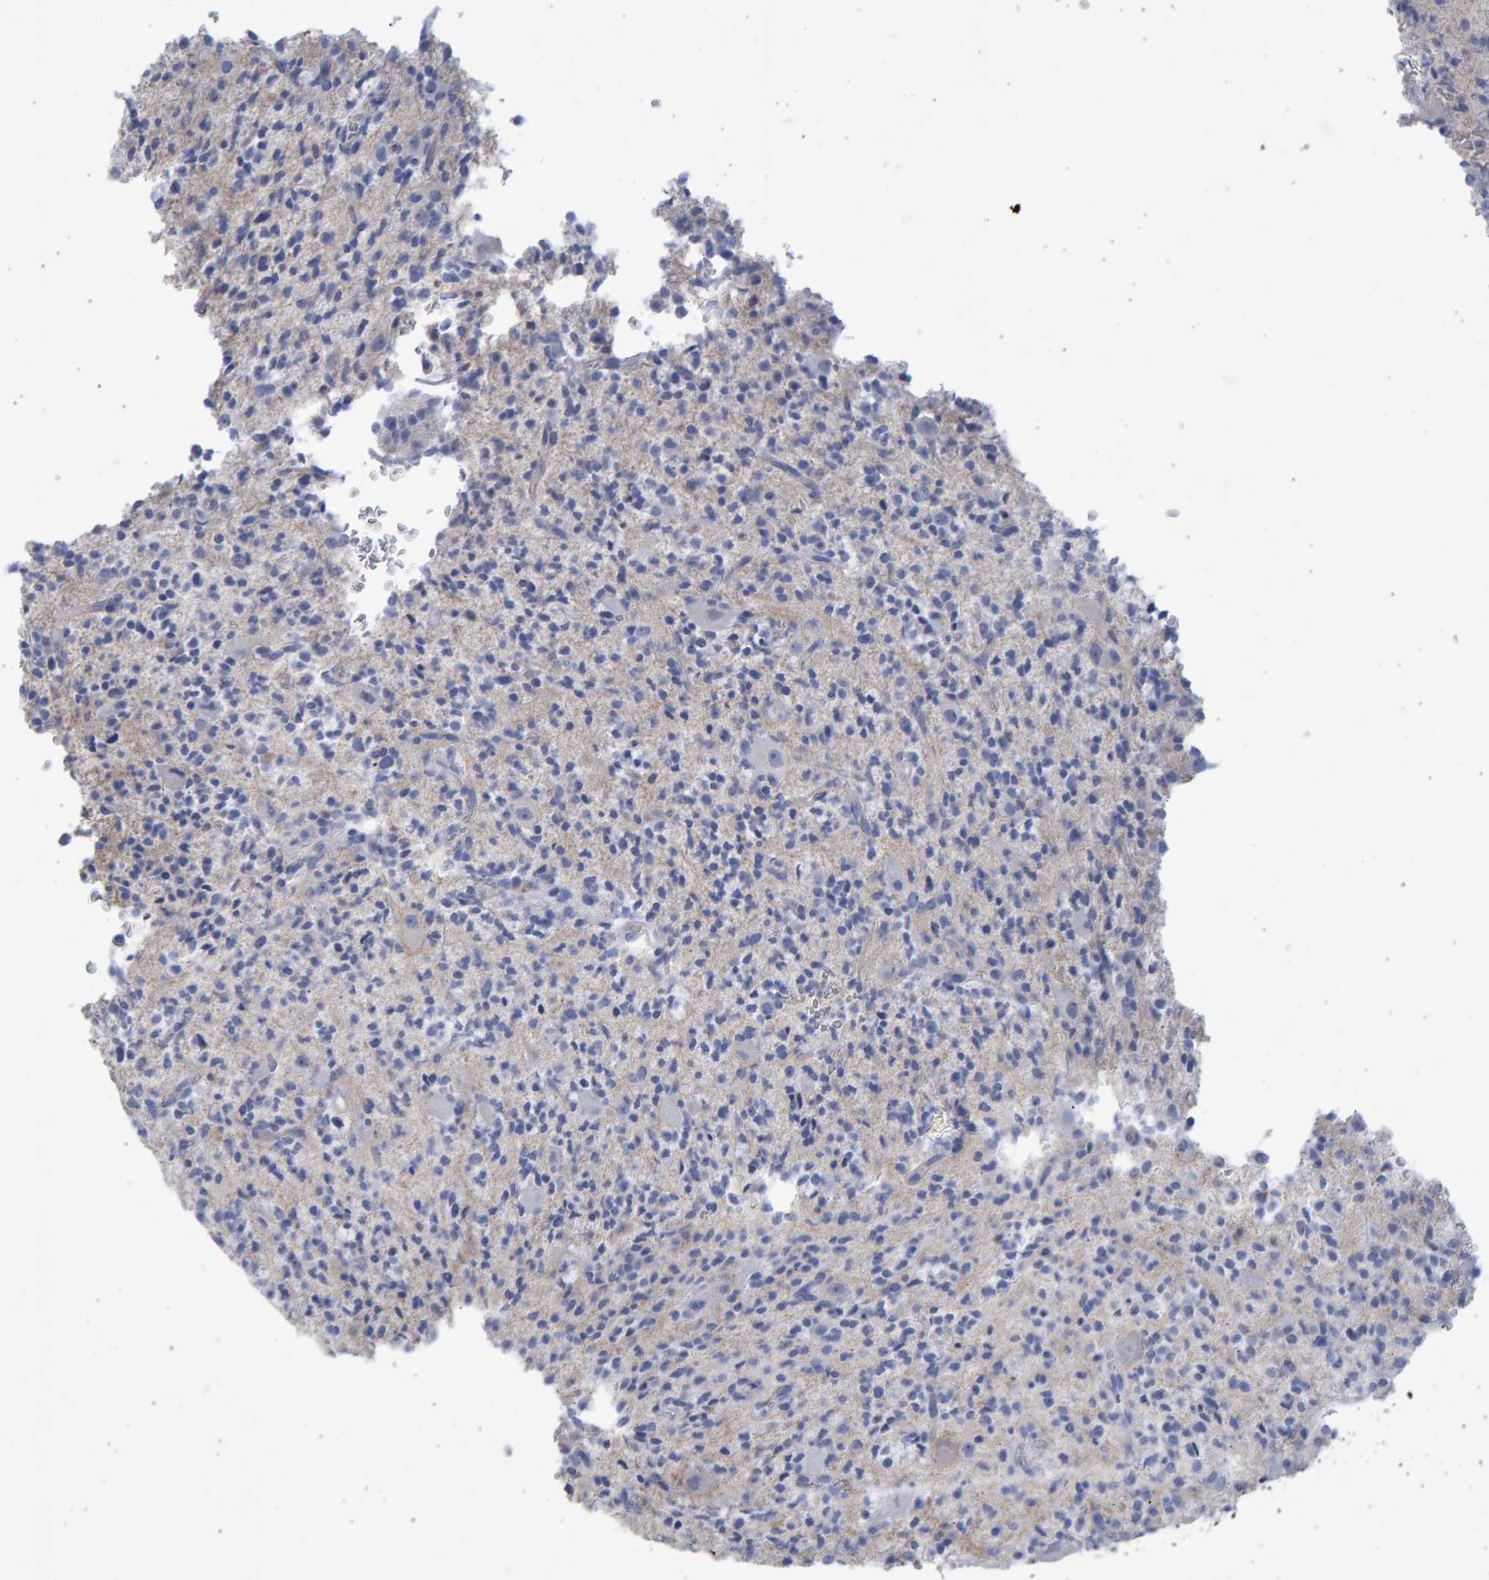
{"staining": {"intensity": "negative", "quantity": "none", "location": "none"}, "tissue": "glioma", "cell_type": "Tumor cells", "image_type": "cancer", "snomed": [{"axis": "morphology", "description": "Glioma, malignant, High grade"}, {"axis": "topography", "description": "Brain"}], "caption": "Glioma was stained to show a protein in brown. There is no significant positivity in tumor cells.", "gene": "SLC34A3", "patient": {"sex": "male", "age": 34}}